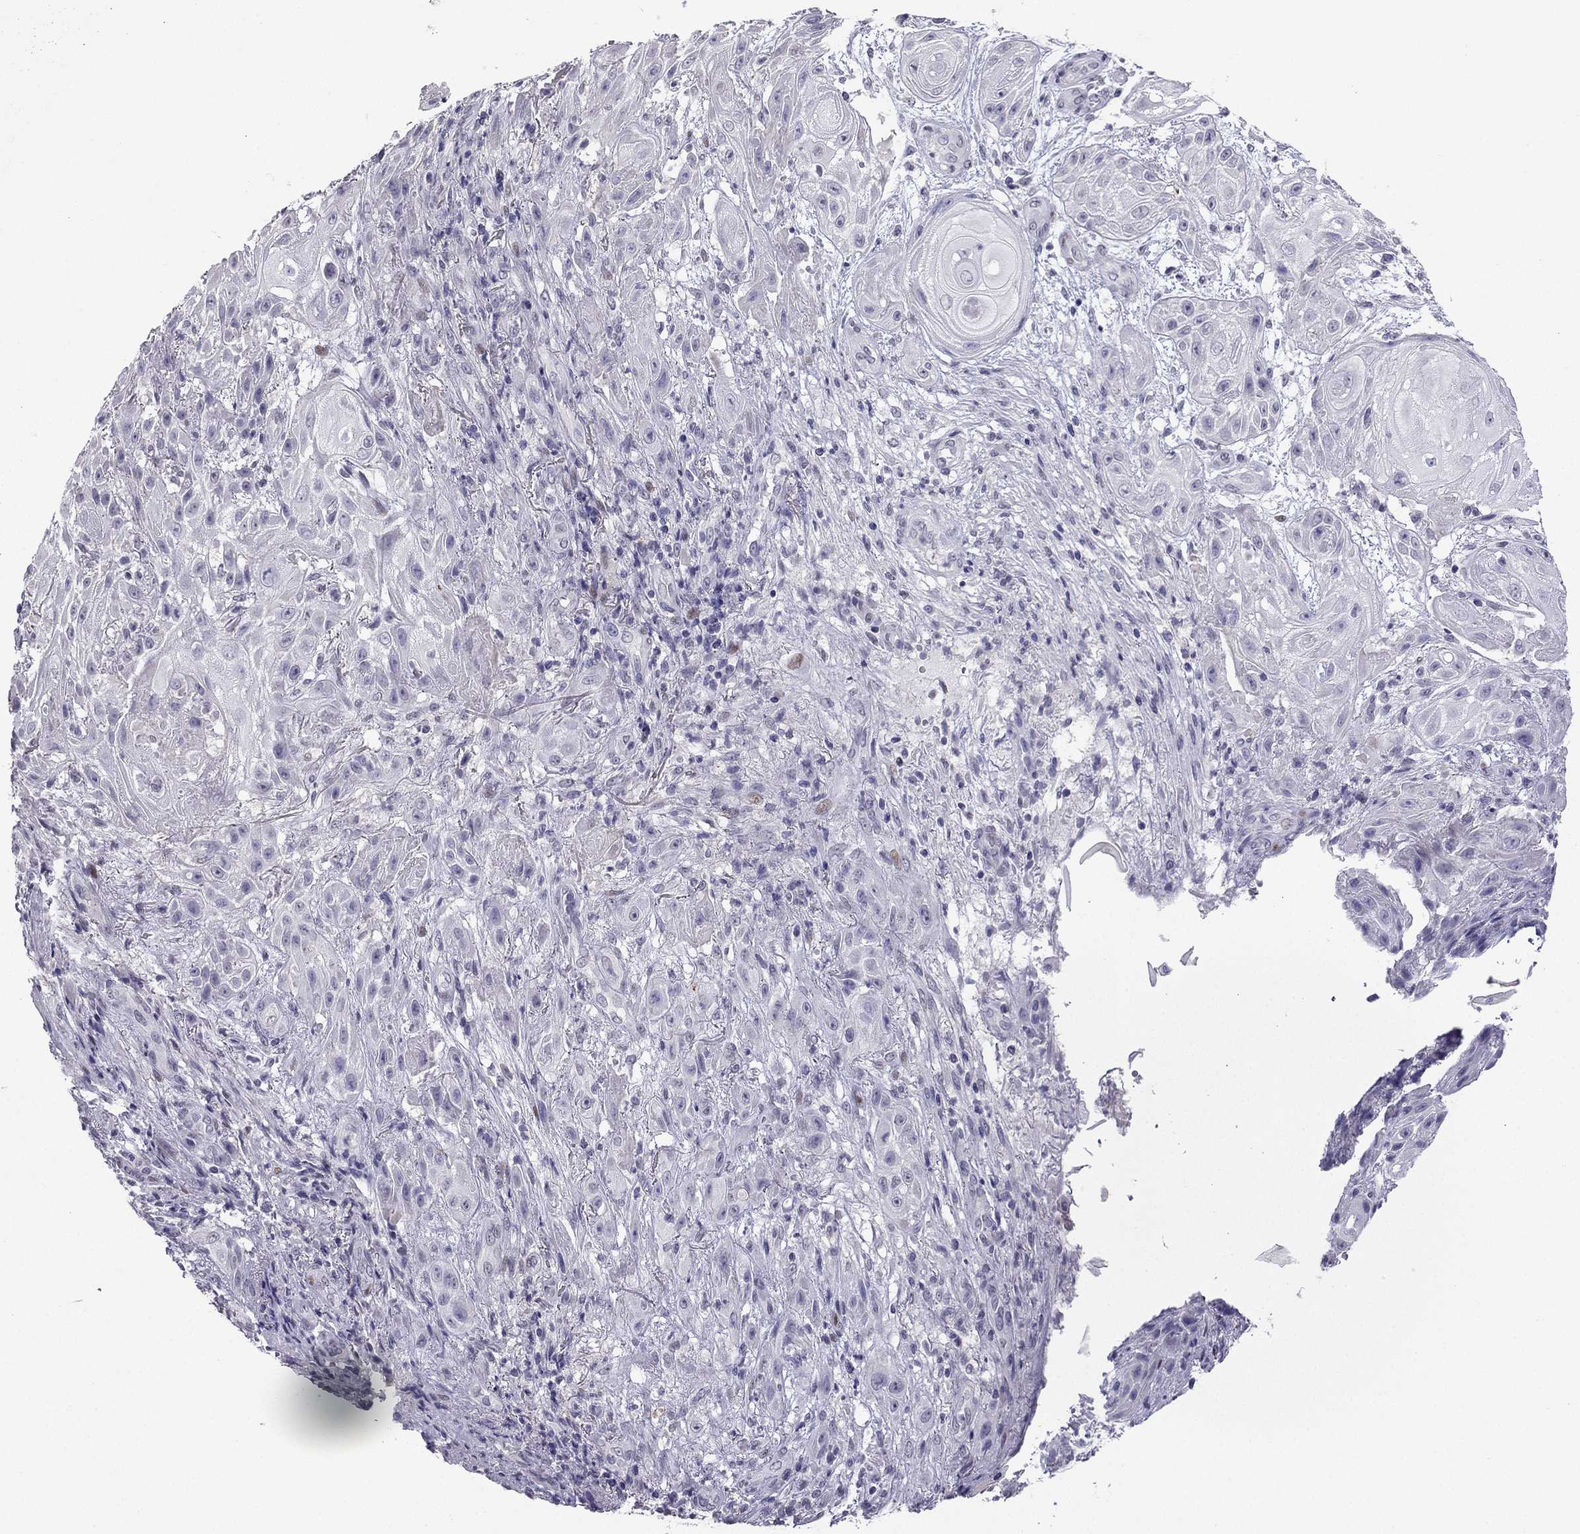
{"staining": {"intensity": "negative", "quantity": "none", "location": "none"}, "tissue": "skin cancer", "cell_type": "Tumor cells", "image_type": "cancer", "snomed": [{"axis": "morphology", "description": "Squamous cell carcinoma, NOS"}, {"axis": "topography", "description": "Skin"}], "caption": "High magnification brightfield microscopy of squamous cell carcinoma (skin) stained with DAB (3,3'-diaminobenzidine) (brown) and counterstained with hematoxylin (blue): tumor cells show no significant positivity. Brightfield microscopy of immunohistochemistry (IHC) stained with DAB (3,3'-diaminobenzidine) (brown) and hematoxylin (blue), captured at high magnification.", "gene": "CFAP70", "patient": {"sex": "male", "age": 62}}